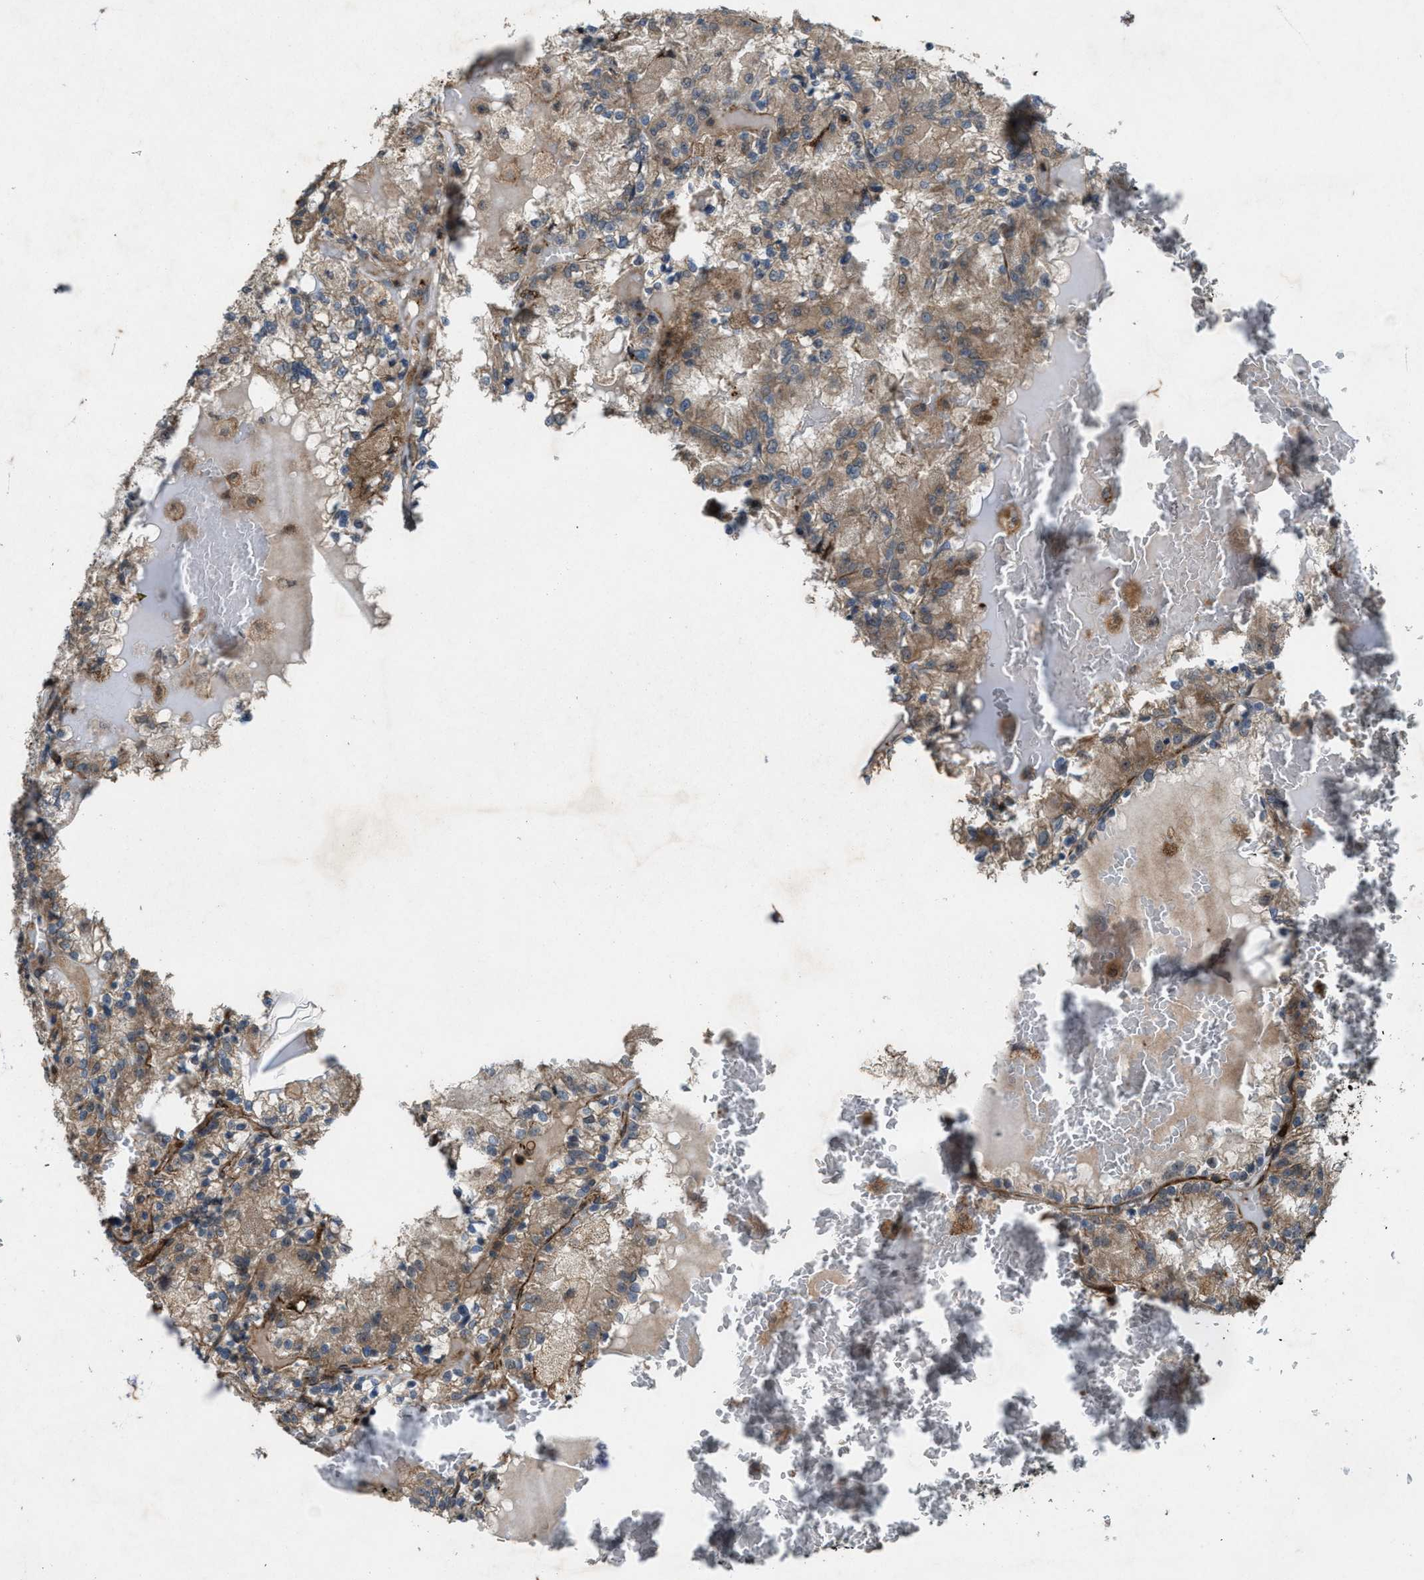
{"staining": {"intensity": "moderate", "quantity": ">75%", "location": "cytoplasmic/membranous"}, "tissue": "renal cancer", "cell_type": "Tumor cells", "image_type": "cancer", "snomed": [{"axis": "morphology", "description": "Adenocarcinoma, NOS"}, {"axis": "topography", "description": "Kidney"}], "caption": "Immunohistochemistry (IHC) image of renal adenocarcinoma stained for a protein (brown), which shows medium levels of moderate cytoplasmic/membranous positivity in about >75% of tumor cells.", "gene": "LRRC72", "patient": {"sex": "female", "age": 56}}